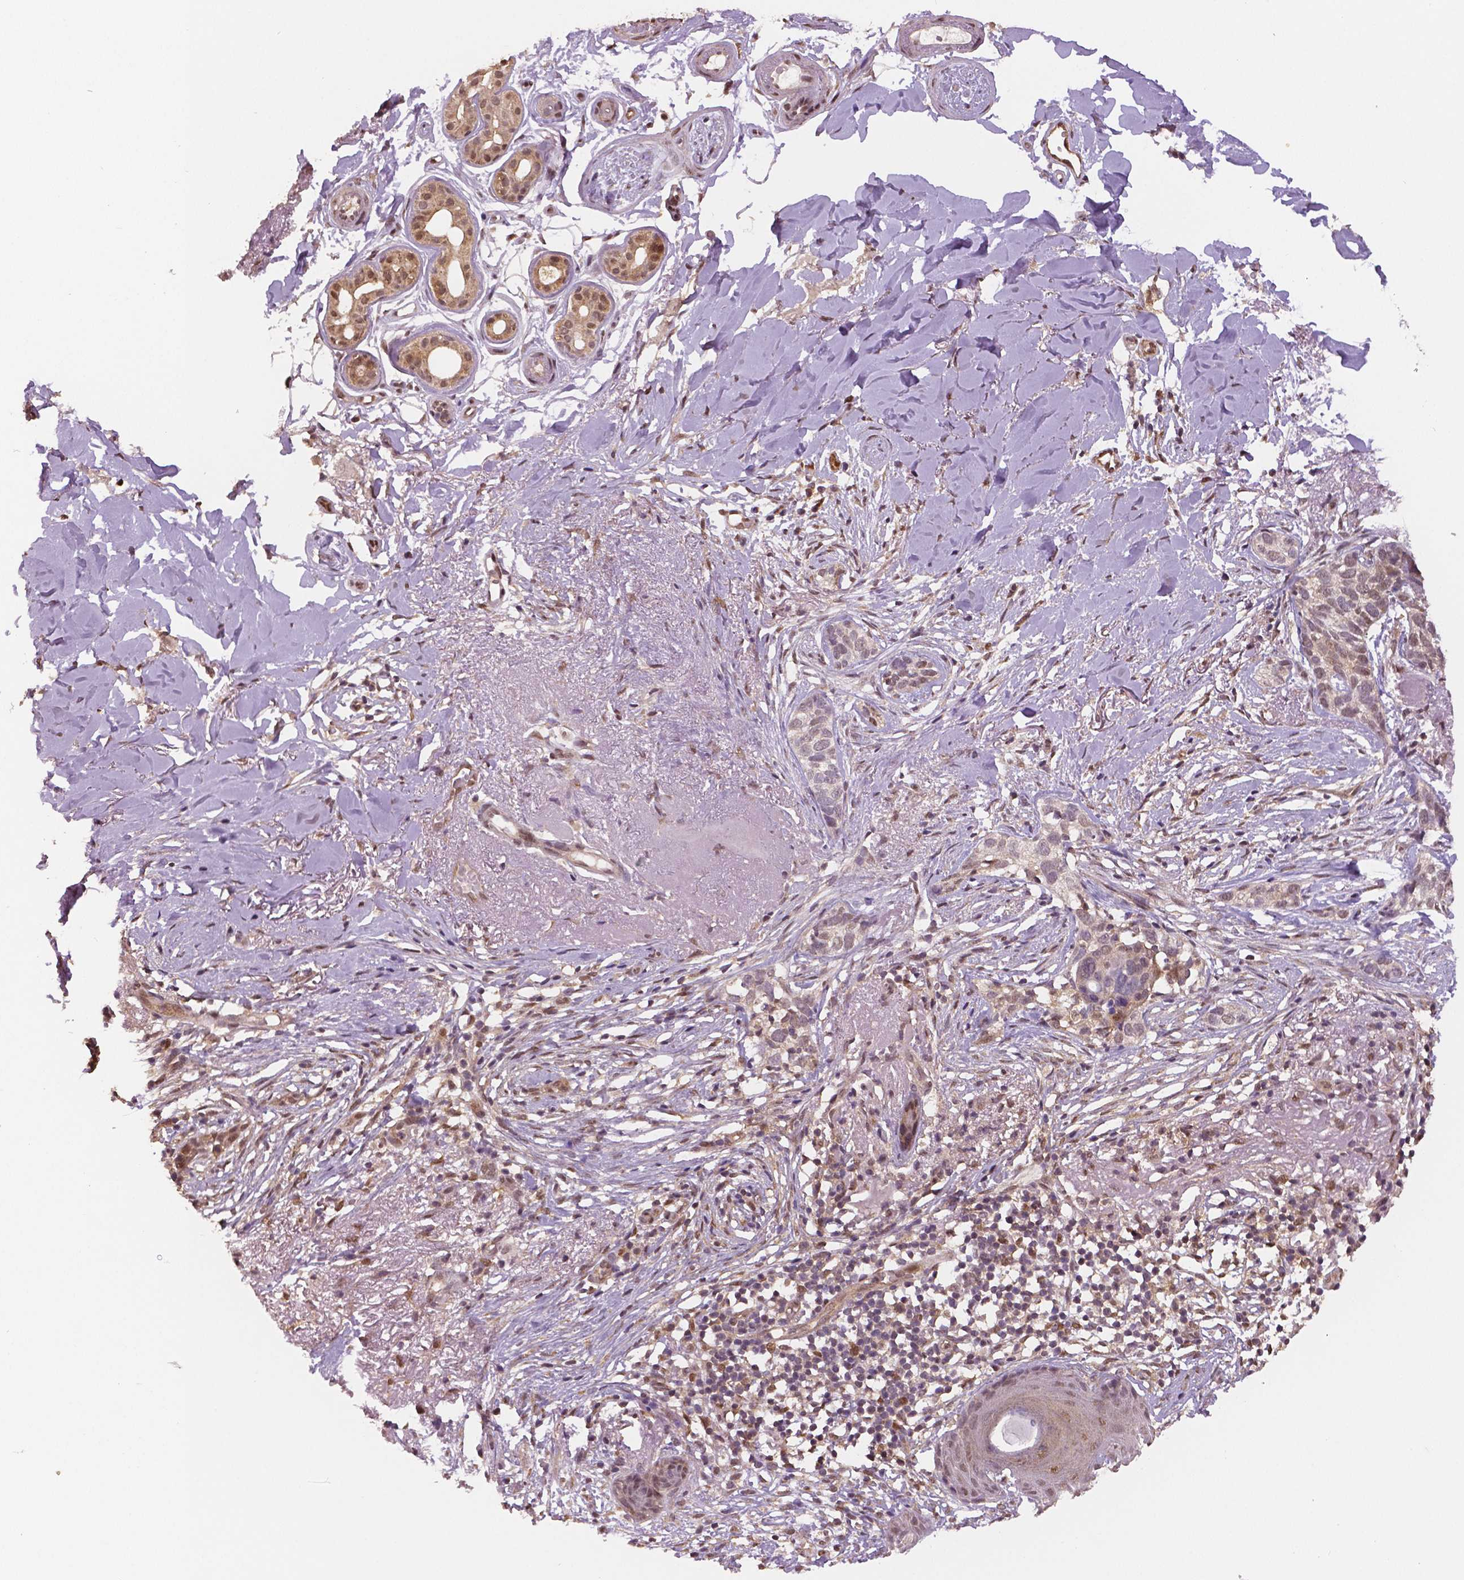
{"staining": {"intensity": "negative", "quantity": "none", "location": "none"}, "tissue": "skin cancer", "cell_type": "Tumor cells", "image_type": "cancer", "snomed": [{"axis": "morphology", "description": "Normal tissue, NOS"}, {"axis": "morphology", "description": "Basal cell carcinoma"}, {"axis": "topography", "description": "Skin"}], "caption": "DAB (3,3'-diaminobenzidine) immunohistochemical staining of skin cancer displays no significant positivity in tumor cells.", "gene": "STAT3", "patient": {"sex": "male", "age": 84}}